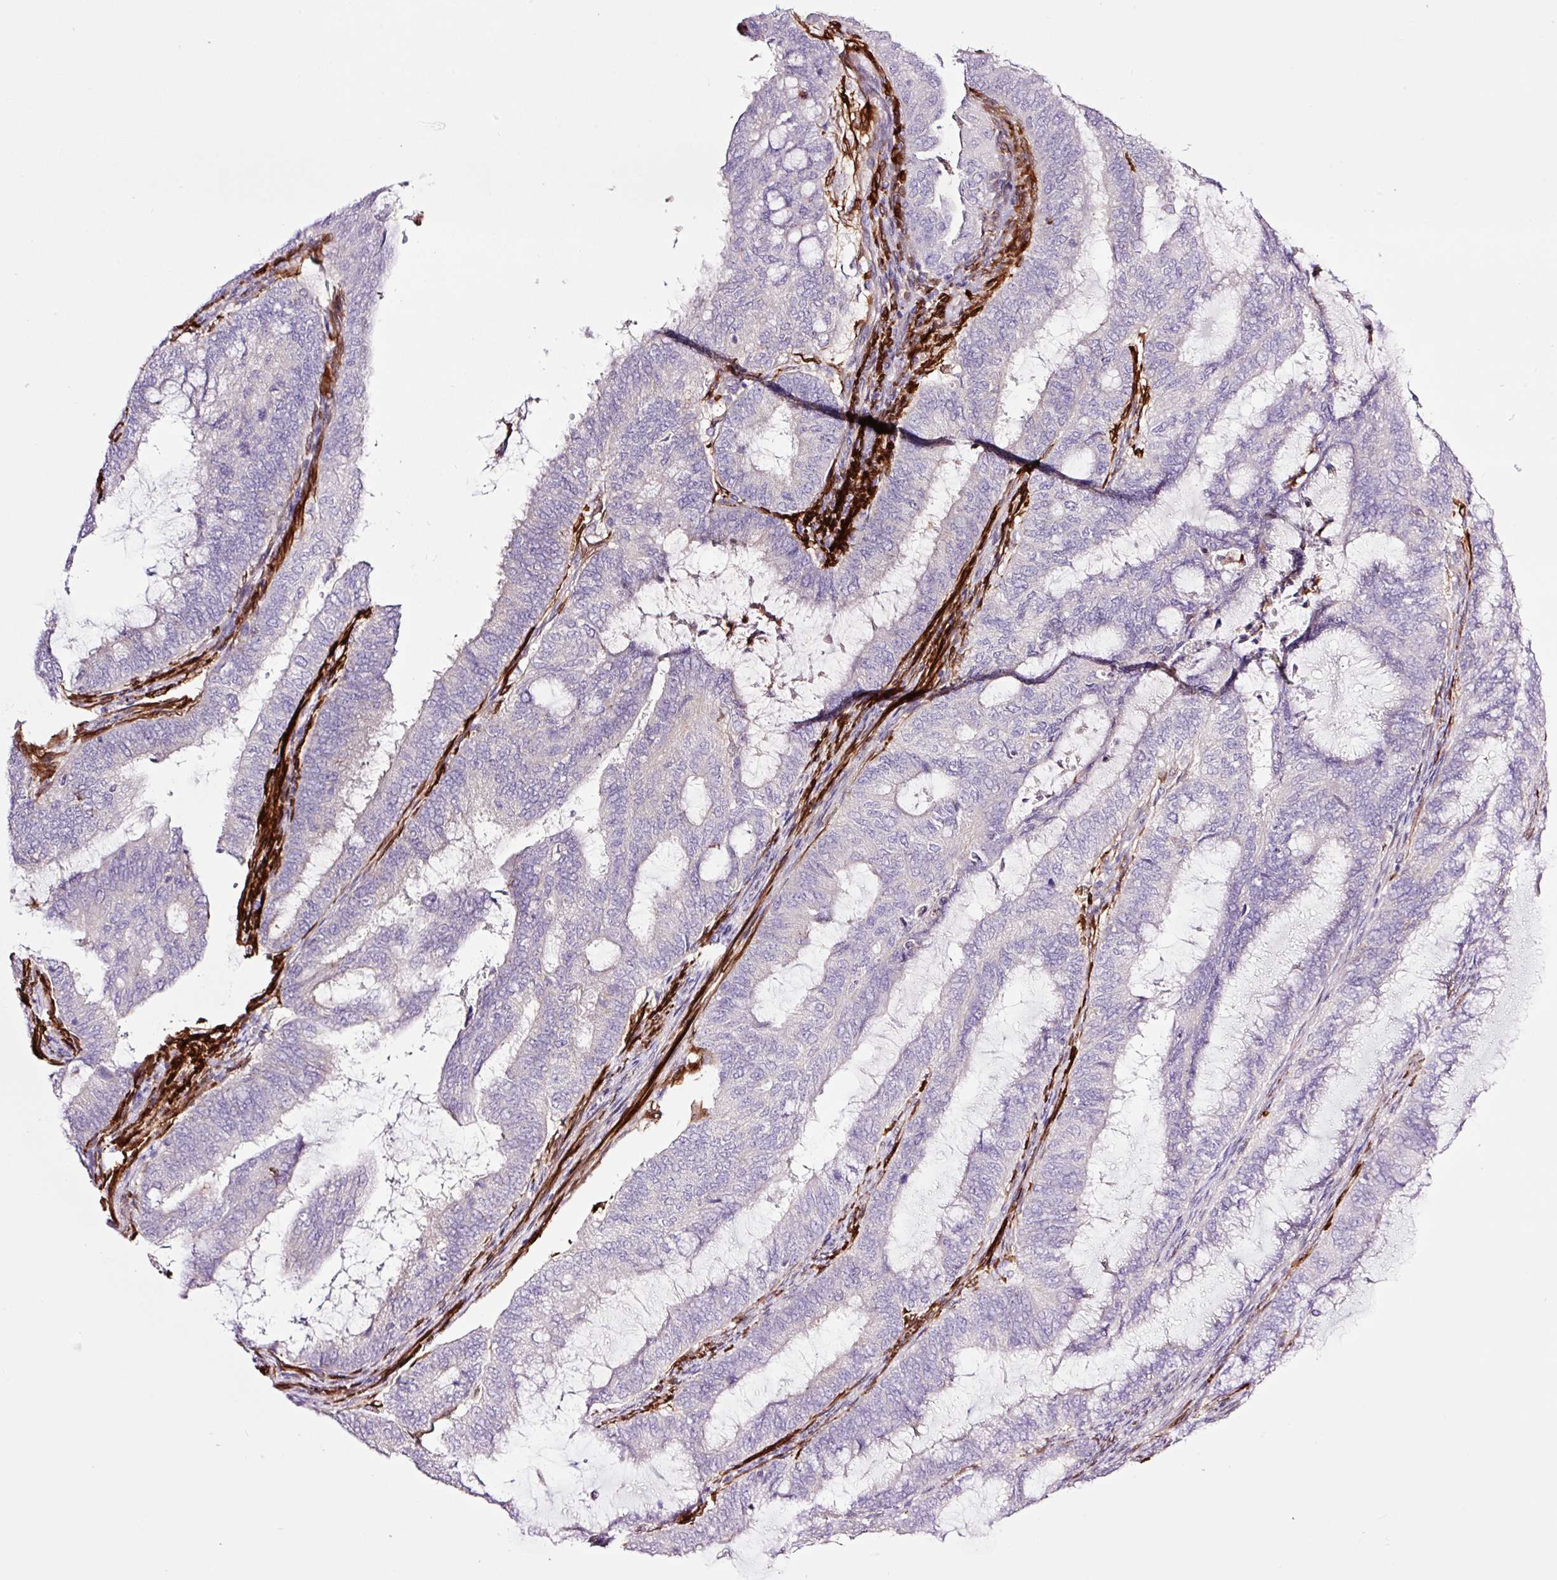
{"staining": {"intensity": "negative", "quantity": "none", "location": "none"}, "tissue": "endometrial cancer", "cell_type": "Tumor cells", "image_type": "cancer", "snomed": [{"axis": "morphology", "description": "Adenocarcinoma, NOS"}, {"axis": "topography", "description": "Endometrium"}], "caption": "DAB immunohistochemical staining of human adenocarcinoma (endometrial) shows no significant staining in tumor cells.", "gene": "SH2D6", "patient": {"sex": "female", "age": 51}}